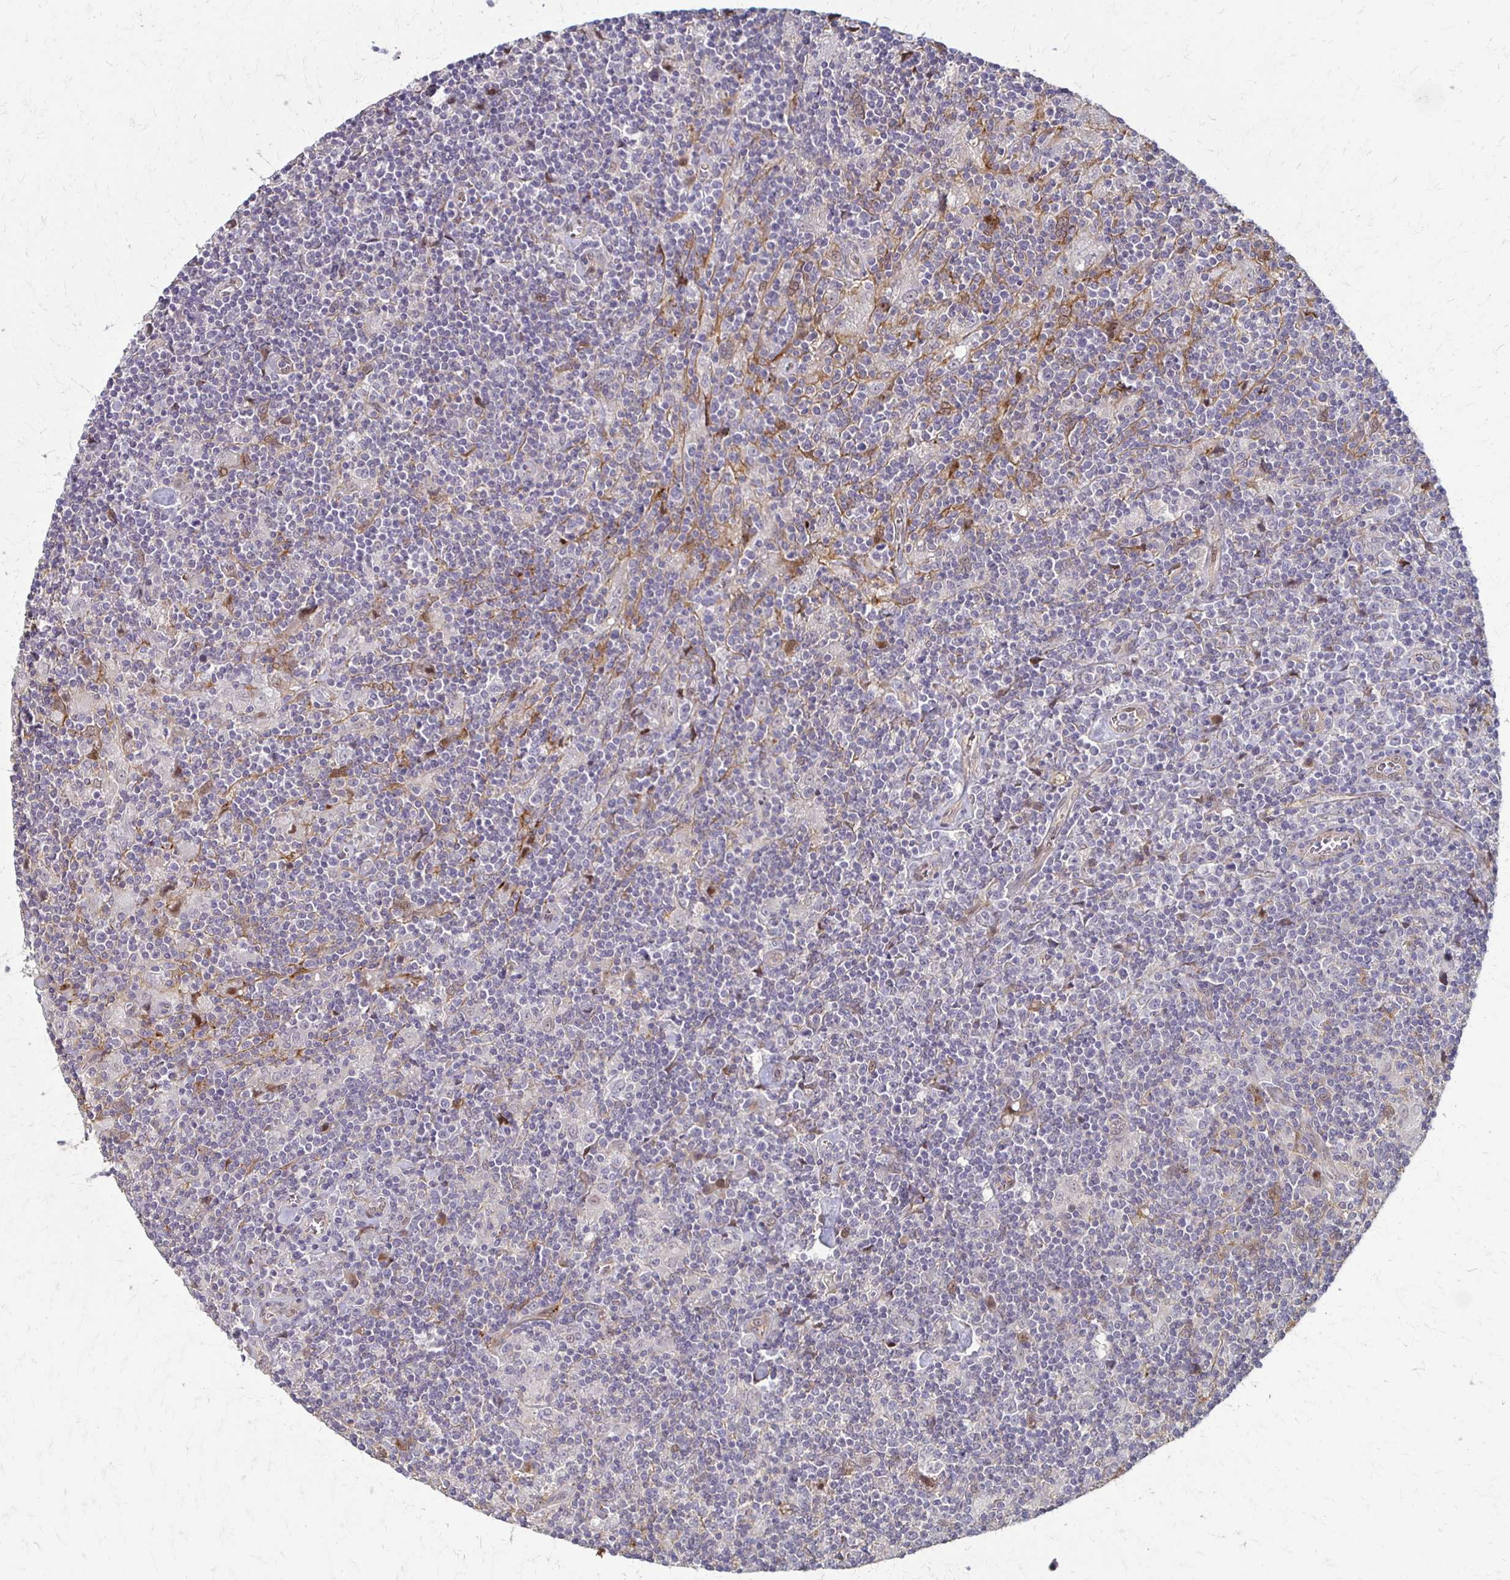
{"staining": {"intensity": "negative", "quantity": "none", "location": "none"}, "tissue": "lymphoma", "cell_type": "Tumor cells", "image_type": "cancer", "snomed": [{"axis": "morphology", "description": "Hodgkin's disease, NOS"}, {"axis": "topography", "description": "Lymph node"}], "caption": "The immunohistochemistry (IHC) histopathology image has no significant staining in tumor cells of Hodgkin's disease tissue.", "gene": "CFL2", "patient": {"sex": "male", "age": 40}}